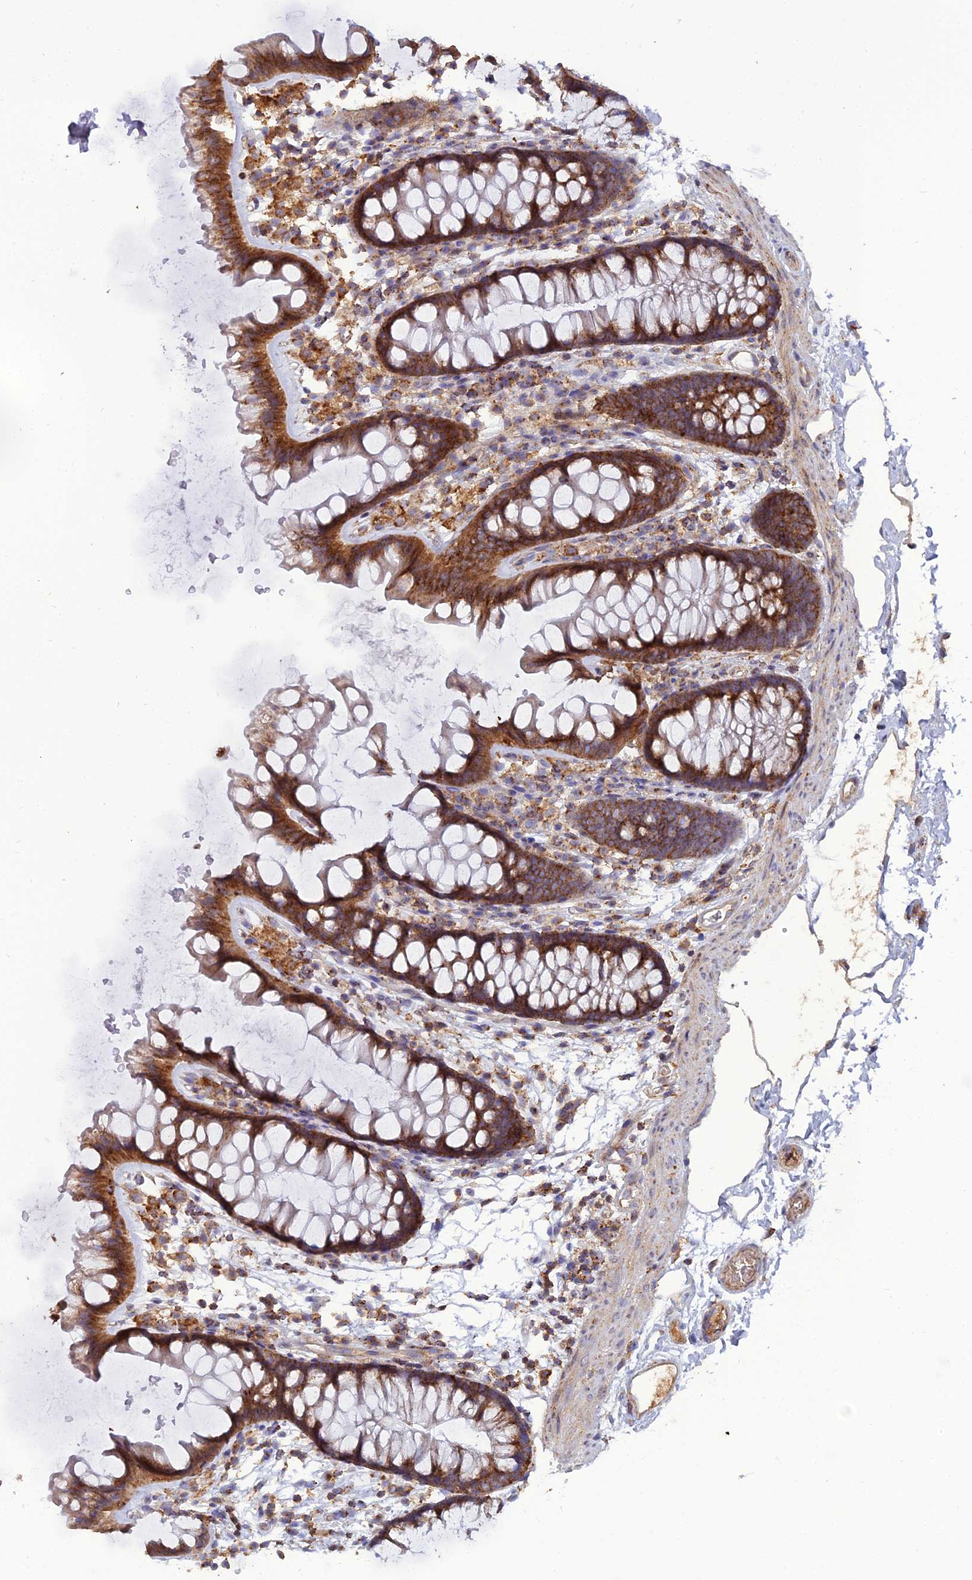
{"staining": {"intensity": "moderate", "quantity": ">75%", "location": "cytoplasmic/membranous"}, "tissue": "colon", "cell_type": "Endothelial cells", "image_type": "normal", "snomed": [{"axis": "morphology", "description": "Normal tissue, NOS"}, {"axis": "topography", "description": "Colon"}], "caption": "Colon stained for a protein (brown) reveals moderate cytoplasmic/membranous positive staining in approximately >75% of endothelial cells.", "gene": "LNPEP", "patient": {"sex": "female", "age": 62}}